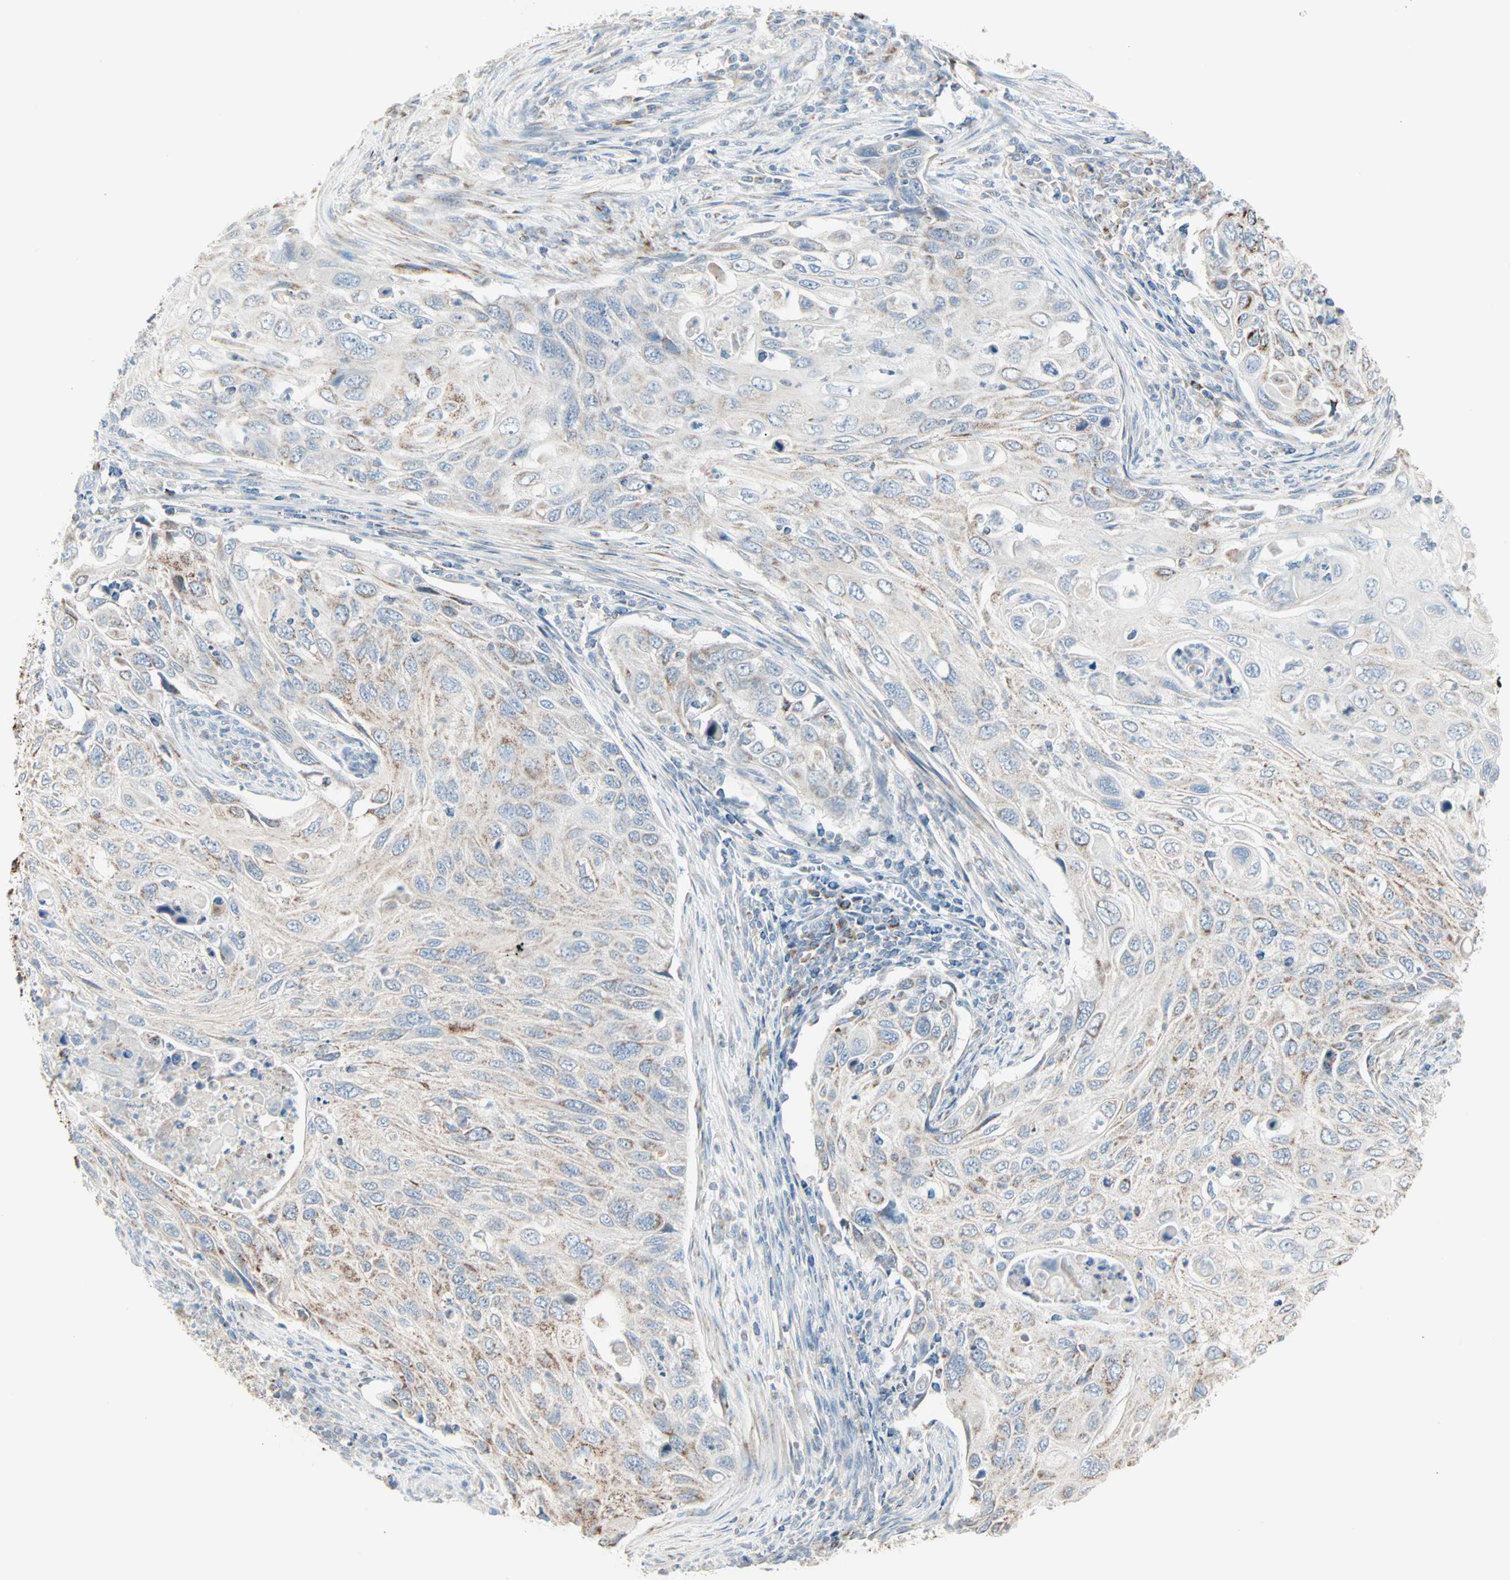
{"staining": {"intensity": "weak", "quantity": "<25%", "location": "cytoplasmic/membranous"}, "tissue": "cervical cancer", "cell_type": "Tumor cells", "image_type": "cancer", "snomed": [{"axis": "morphology", "description": "Squamous cell carcinoma, NOS"}, {"axis": "topography", "description": "Cervix"}], "caption": "Photomicrograph shows no significant protein staining in tumor cells of cervical cancer (squamous cell carcinoma).", "gene": "IDH2", "patient": {"sex": "female", "age": 70}}